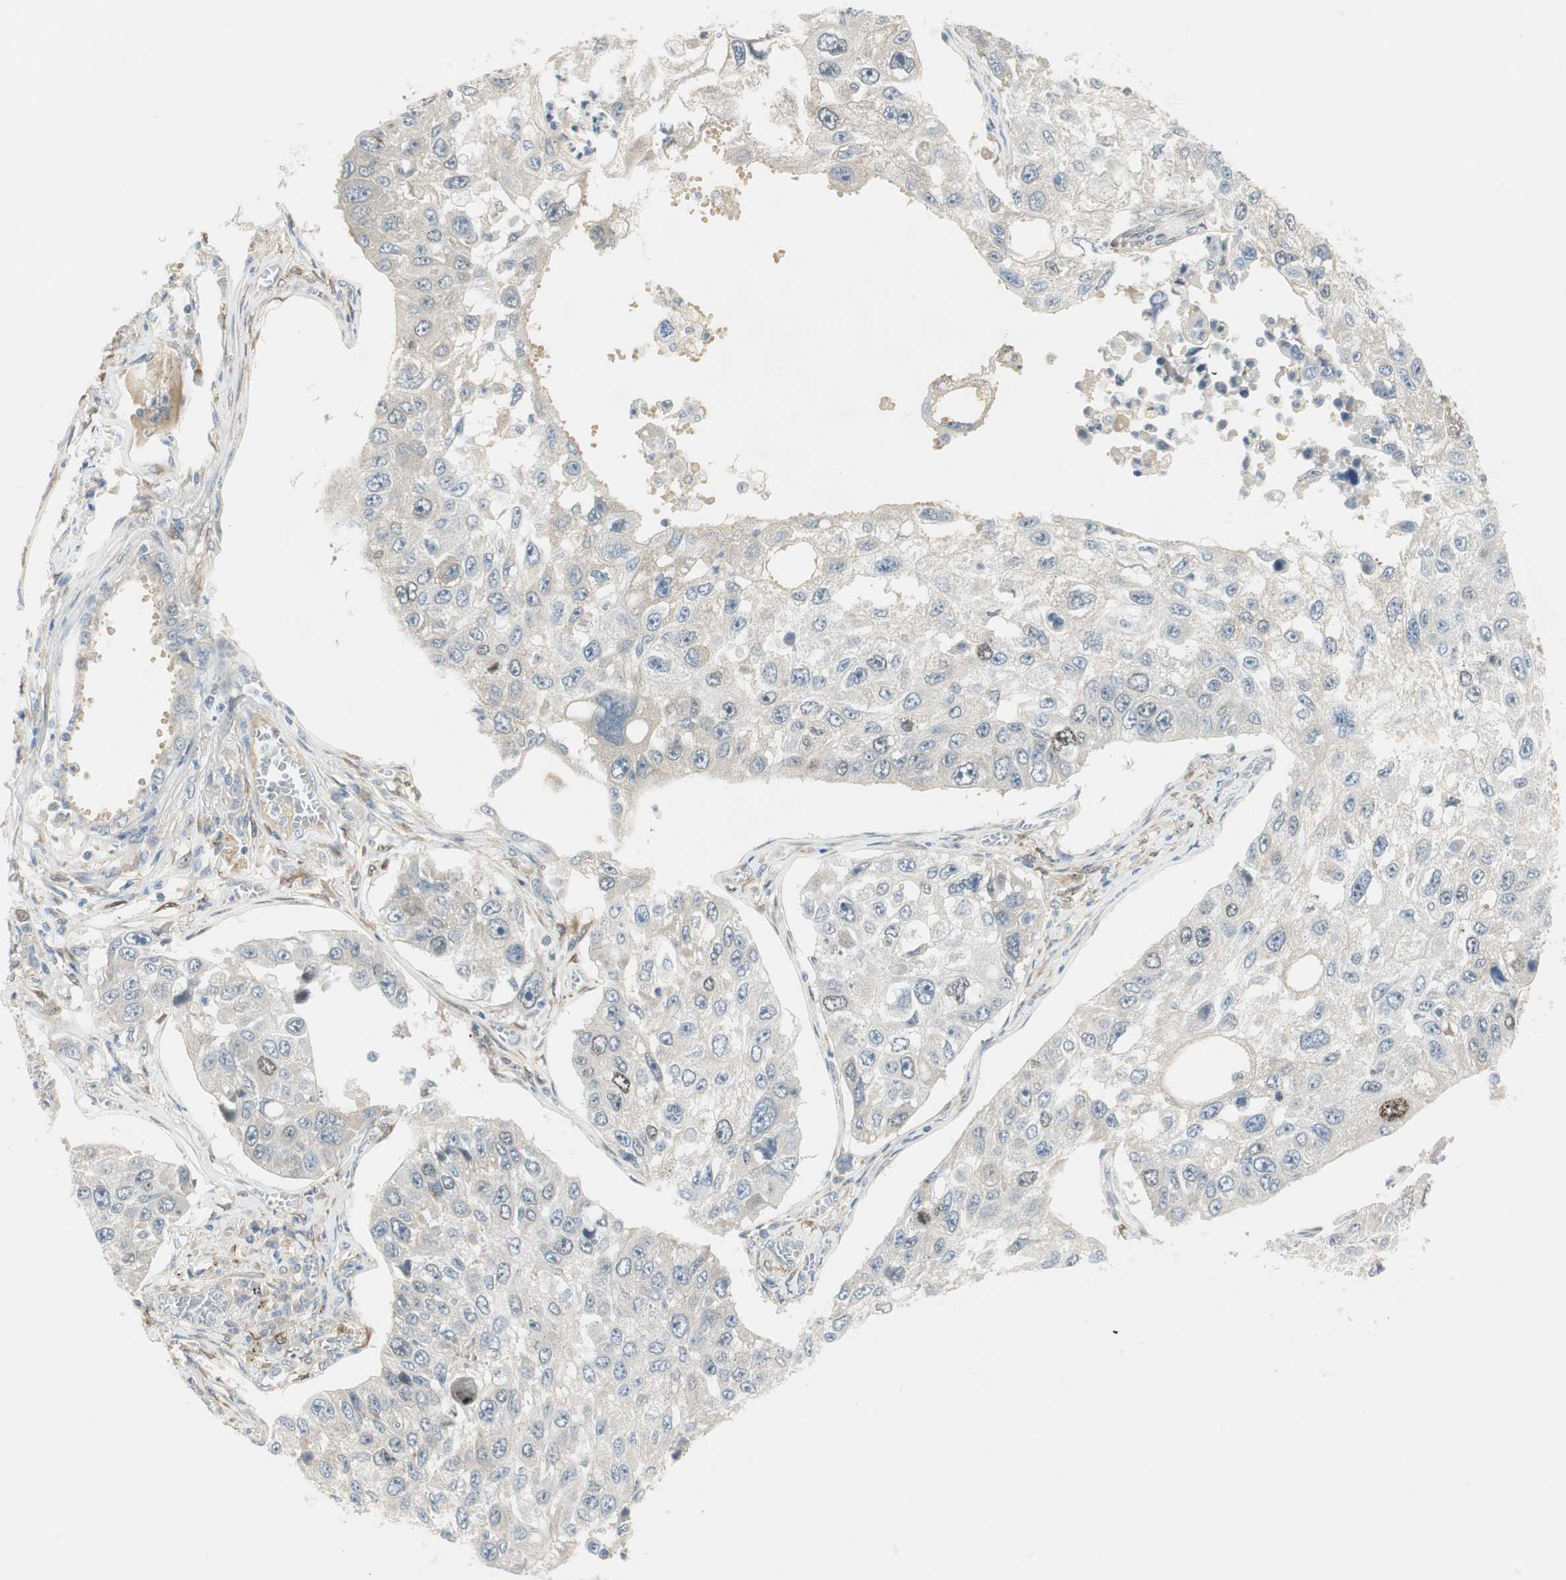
{"staining": {"intensity": "negative", "quantity": "none", "location": "none"}, "tissue": "lung cancer", "cell_type": "Tumor cells", "image_type": "cancer", "snomed": [{"axis": "morphology", "description": "Squamous cell carcinoma, NOS"}, {"axis": "topography", "description": "Lung"}], "caption": "Protein analysis of lung cancer exhibits no significant positivity in tumor cells. (DAB IHC with hematoxylin counter stain).", "gene": "STON1-GTF2A1L", "patient": {"sex": "male", "age": 71}}